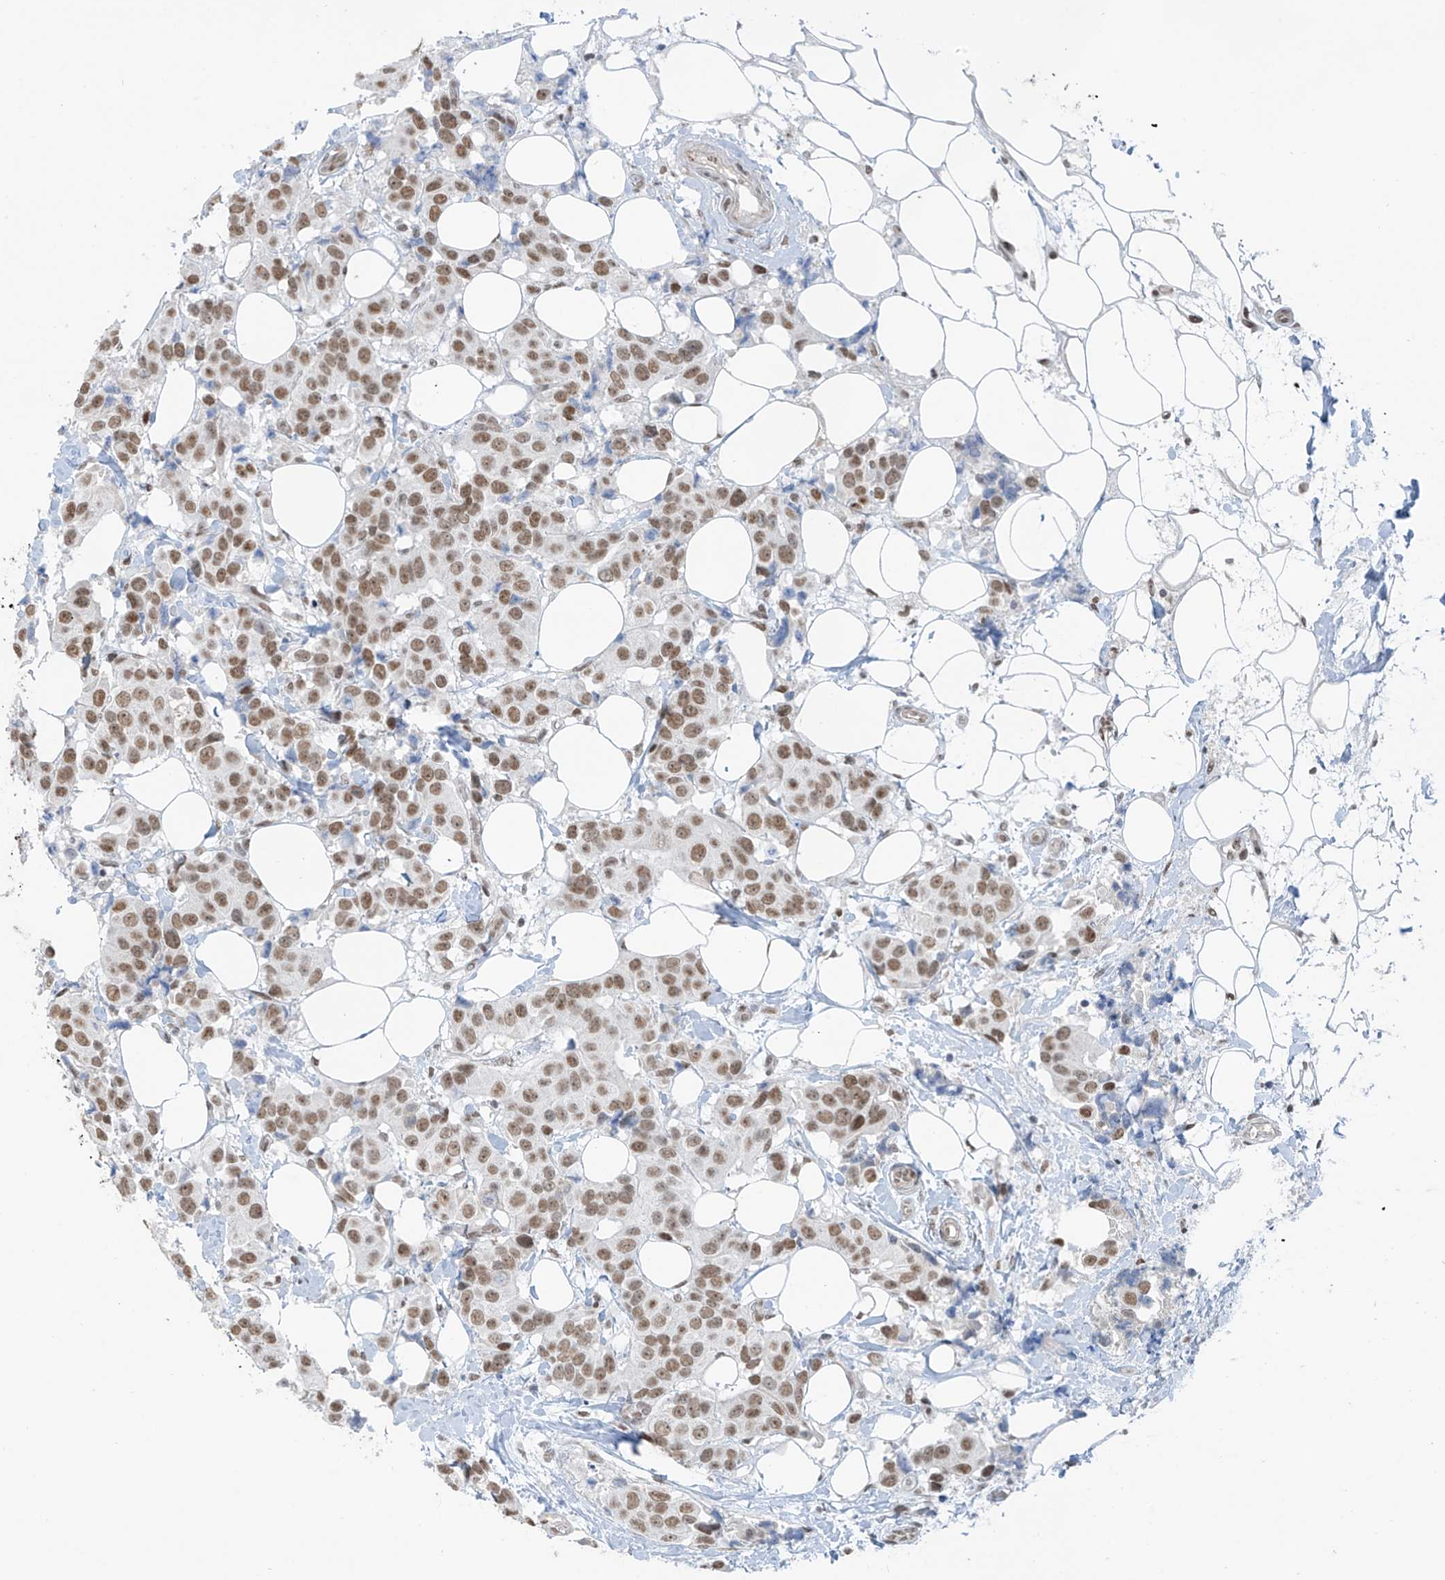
{"staining": {"intensity": "moderate", "quantity": ">75%", "location": "nuclear"}, "tissue": "breast cancer", "cell_type": "Tumor cells", "image_type": "cancer", "snomed": [{"axis": "morphology", "description": "Normal tissue, NOS"}, {"axis": "morphology", "description": "Duct carcinoma"}, {"axis": "topography", "description": "Breast"}], "caption": "Moderate nuclear protein positivity is identified in approximately >75% of tumor cells in breast cancer.", "gene": "MCM9", "patient": {"sex": "female", "age": 39}}